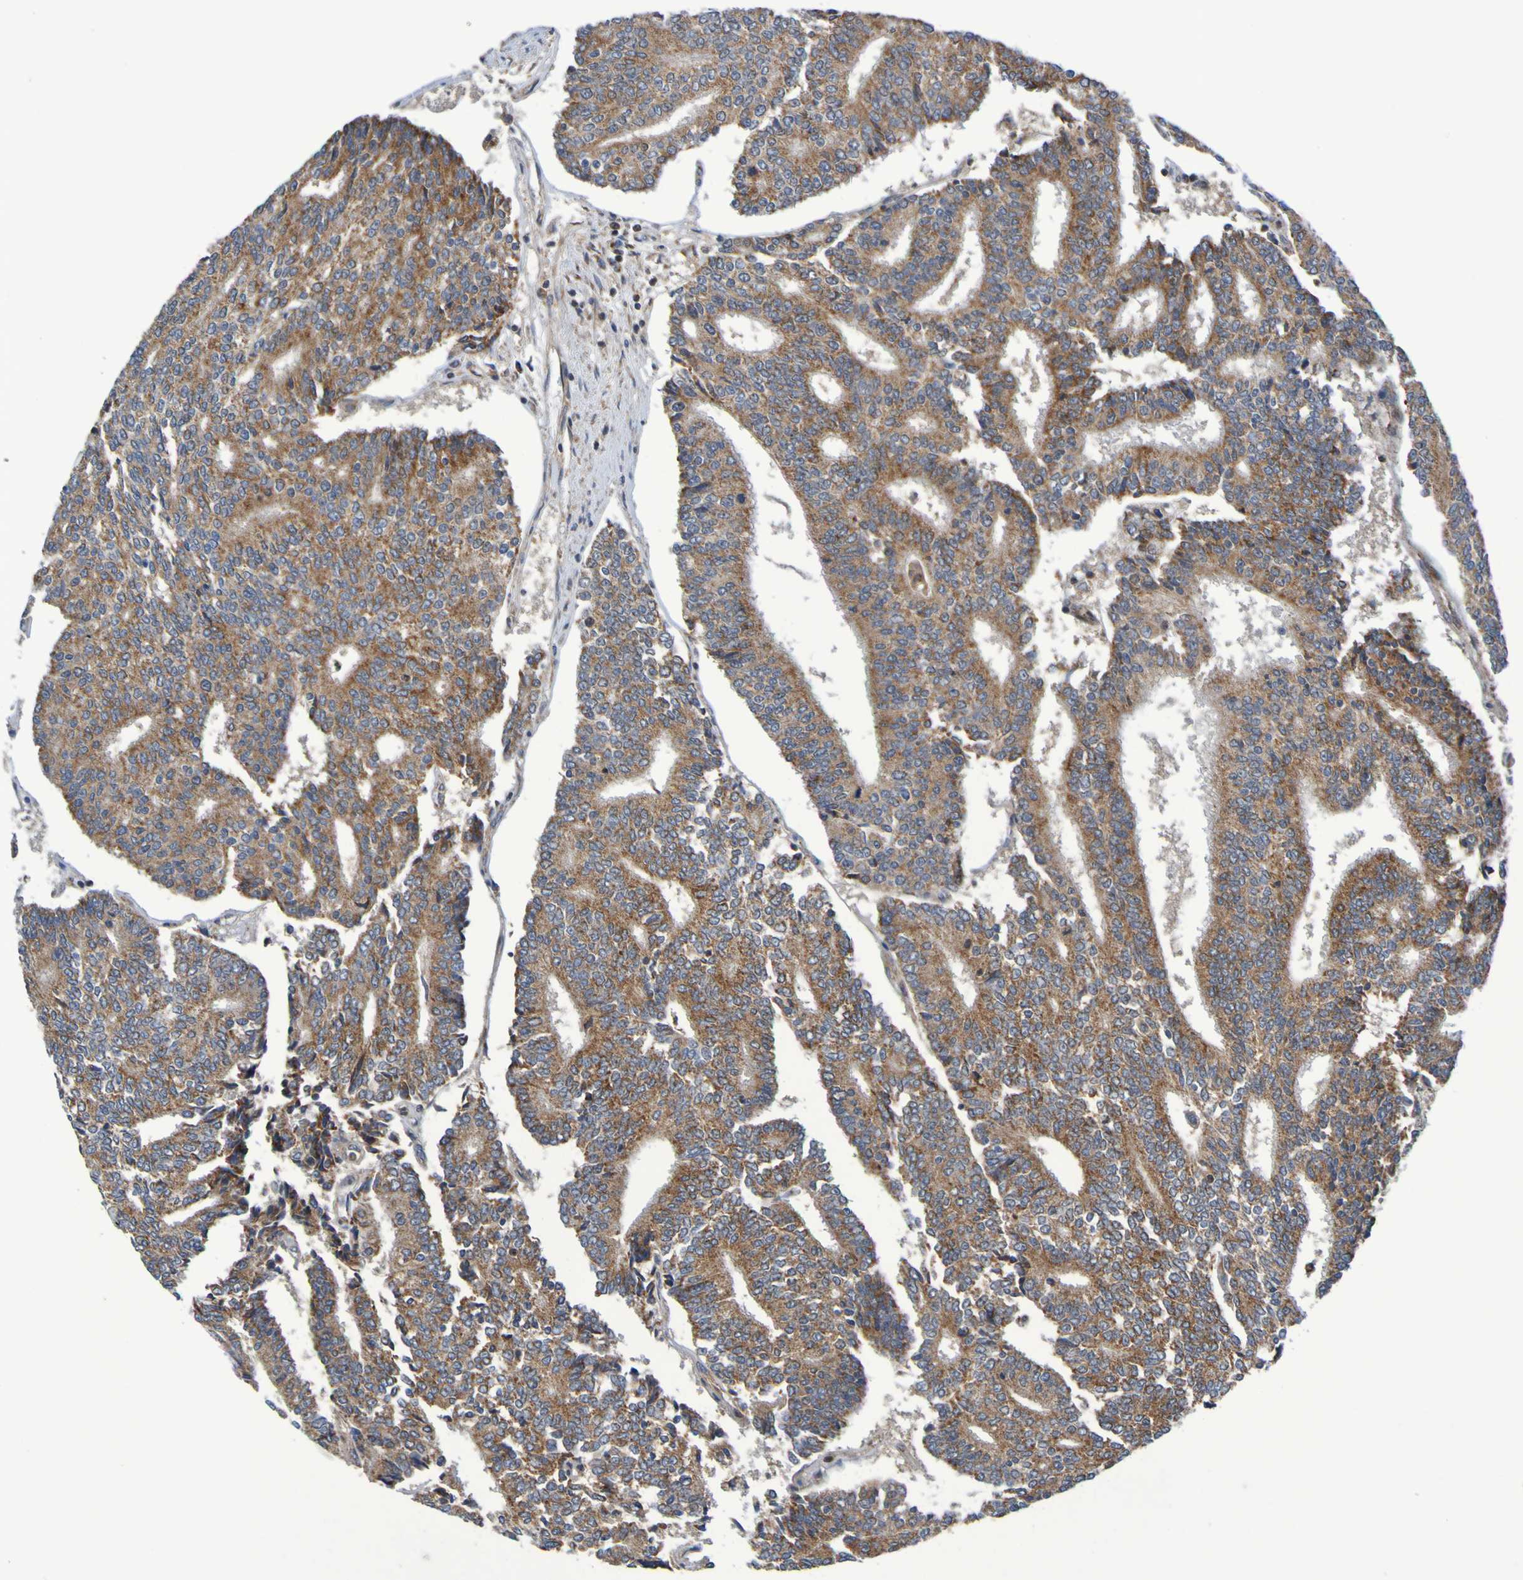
{"staining": {"intensity": "strong", "quantity": ">75%", "location": "cytoplasmic/membranous"}, "tissue": "prostate cancer", "cell_type": "Tumor cells", "image_type": "cancer", "snomed": [{"axis": "morphology", "description": "Normal tissue, NOS"}, {"axis": "morphology", "description": "Adenocarcinoma, High grade"}, {"axis": "topography", "description": "Prostate"}, {"axis": "topography", "description": "Seminal veicle"}], "caption": "Tumor cells demonstrate high levels of strong cytoplasmic/membranous staining in approximately >75% of cells in prostate cancer (adenocarcinoma (high-grade)).", "gene": "CCDC51", "patient": {"sex": "male", "age": 55}}